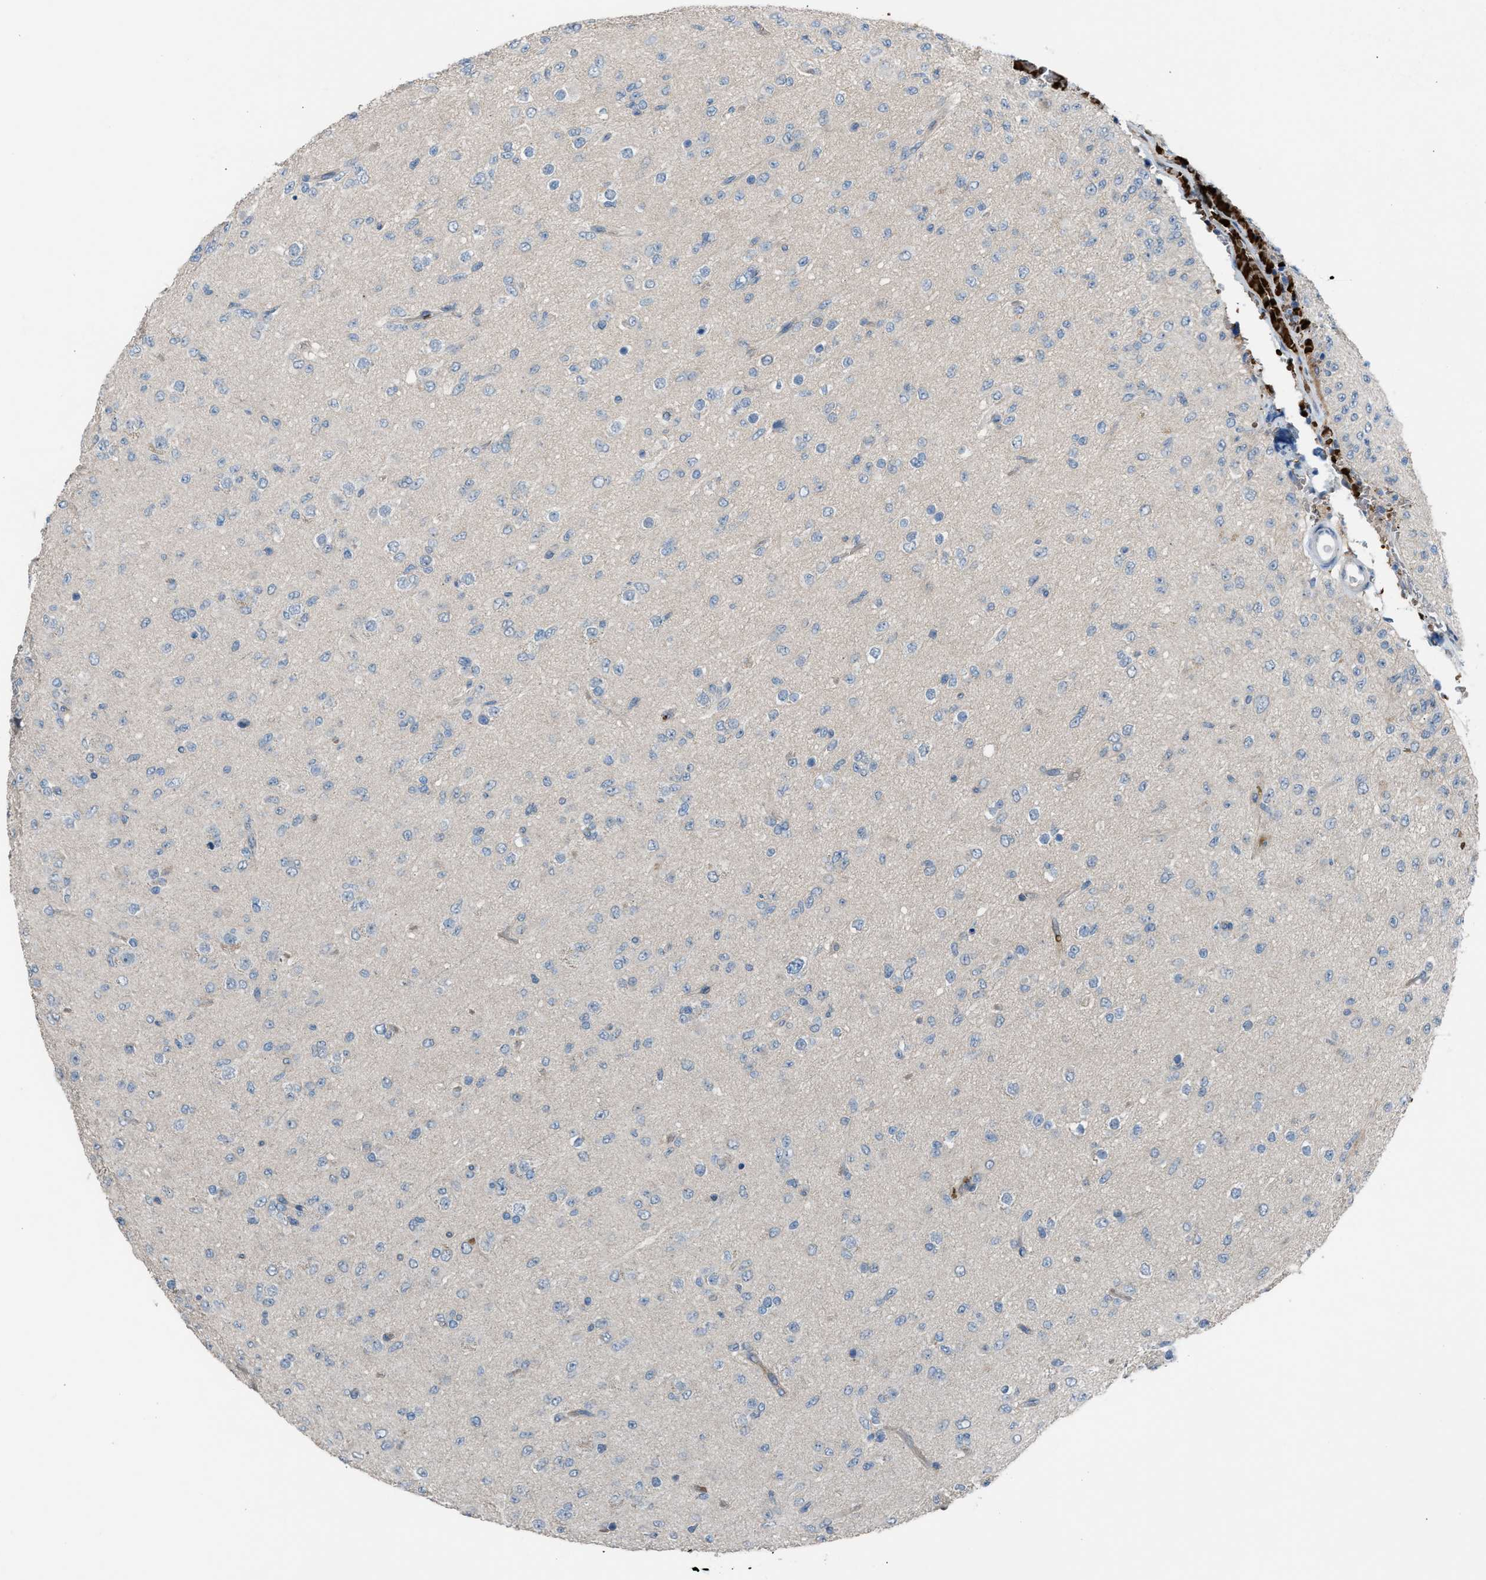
{"staining": {"intensity": "negative", "quantity": "none", "location": "none"}, "tissue": "glioma", "cell_type": "Tumor cells", "image_type": "cancer", "snomed": [{"axis": "morphology", "description": "Glioma, malignant, Low grade"}, {"axis": "topography", "description": "Brain"}], "caption": "An immunohistochemistry photomicrograph of low-grade glioma (malignant) is shown. There is no staining in tumor cells of low-grade glioma (malignant).", "gene": "CFAP77", "patient": {"sex": "male", "age": 65}}